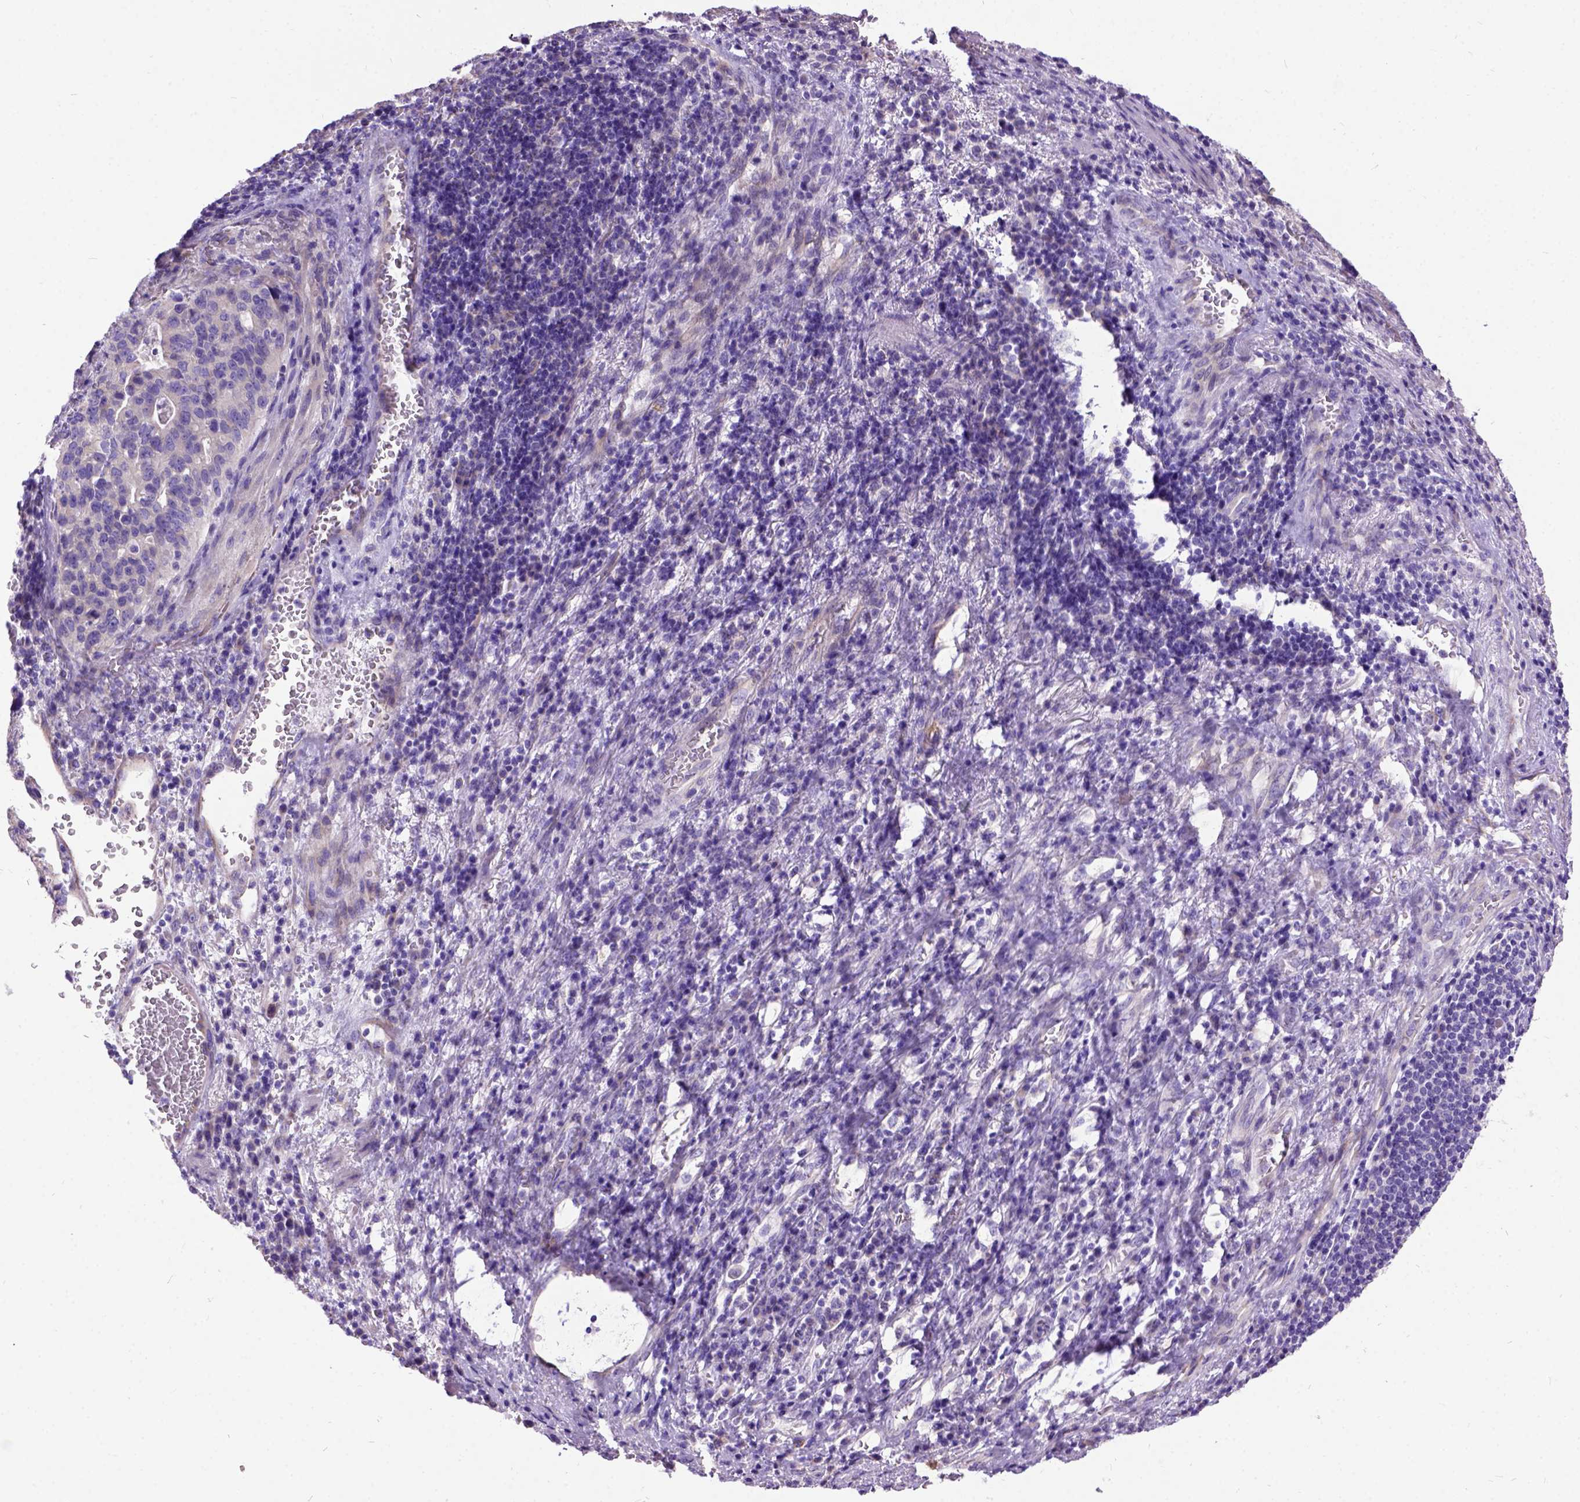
{"staining": {"intensity": "negative", "quantity": "none", "location": "none"}, "tissue": "stomach cancer", "cell_type": "Tumor cells", "image_type": "cancer", "snomed": [{"axis": "morphology", "description": "Adenocarcinoma, NOS"}, {"axis": "topography", "description": "Stomach, upper"}], "caption": "Immunohistochemistry image of neoplastic tissue: human adenocarcinoma (stomach) stained with DAB (3,3'-diaminobenzidine) reveals no significant protein staining in tumor cells.", "gene": "CFAP54", "patient": {"sex": "female", "age": 67}}